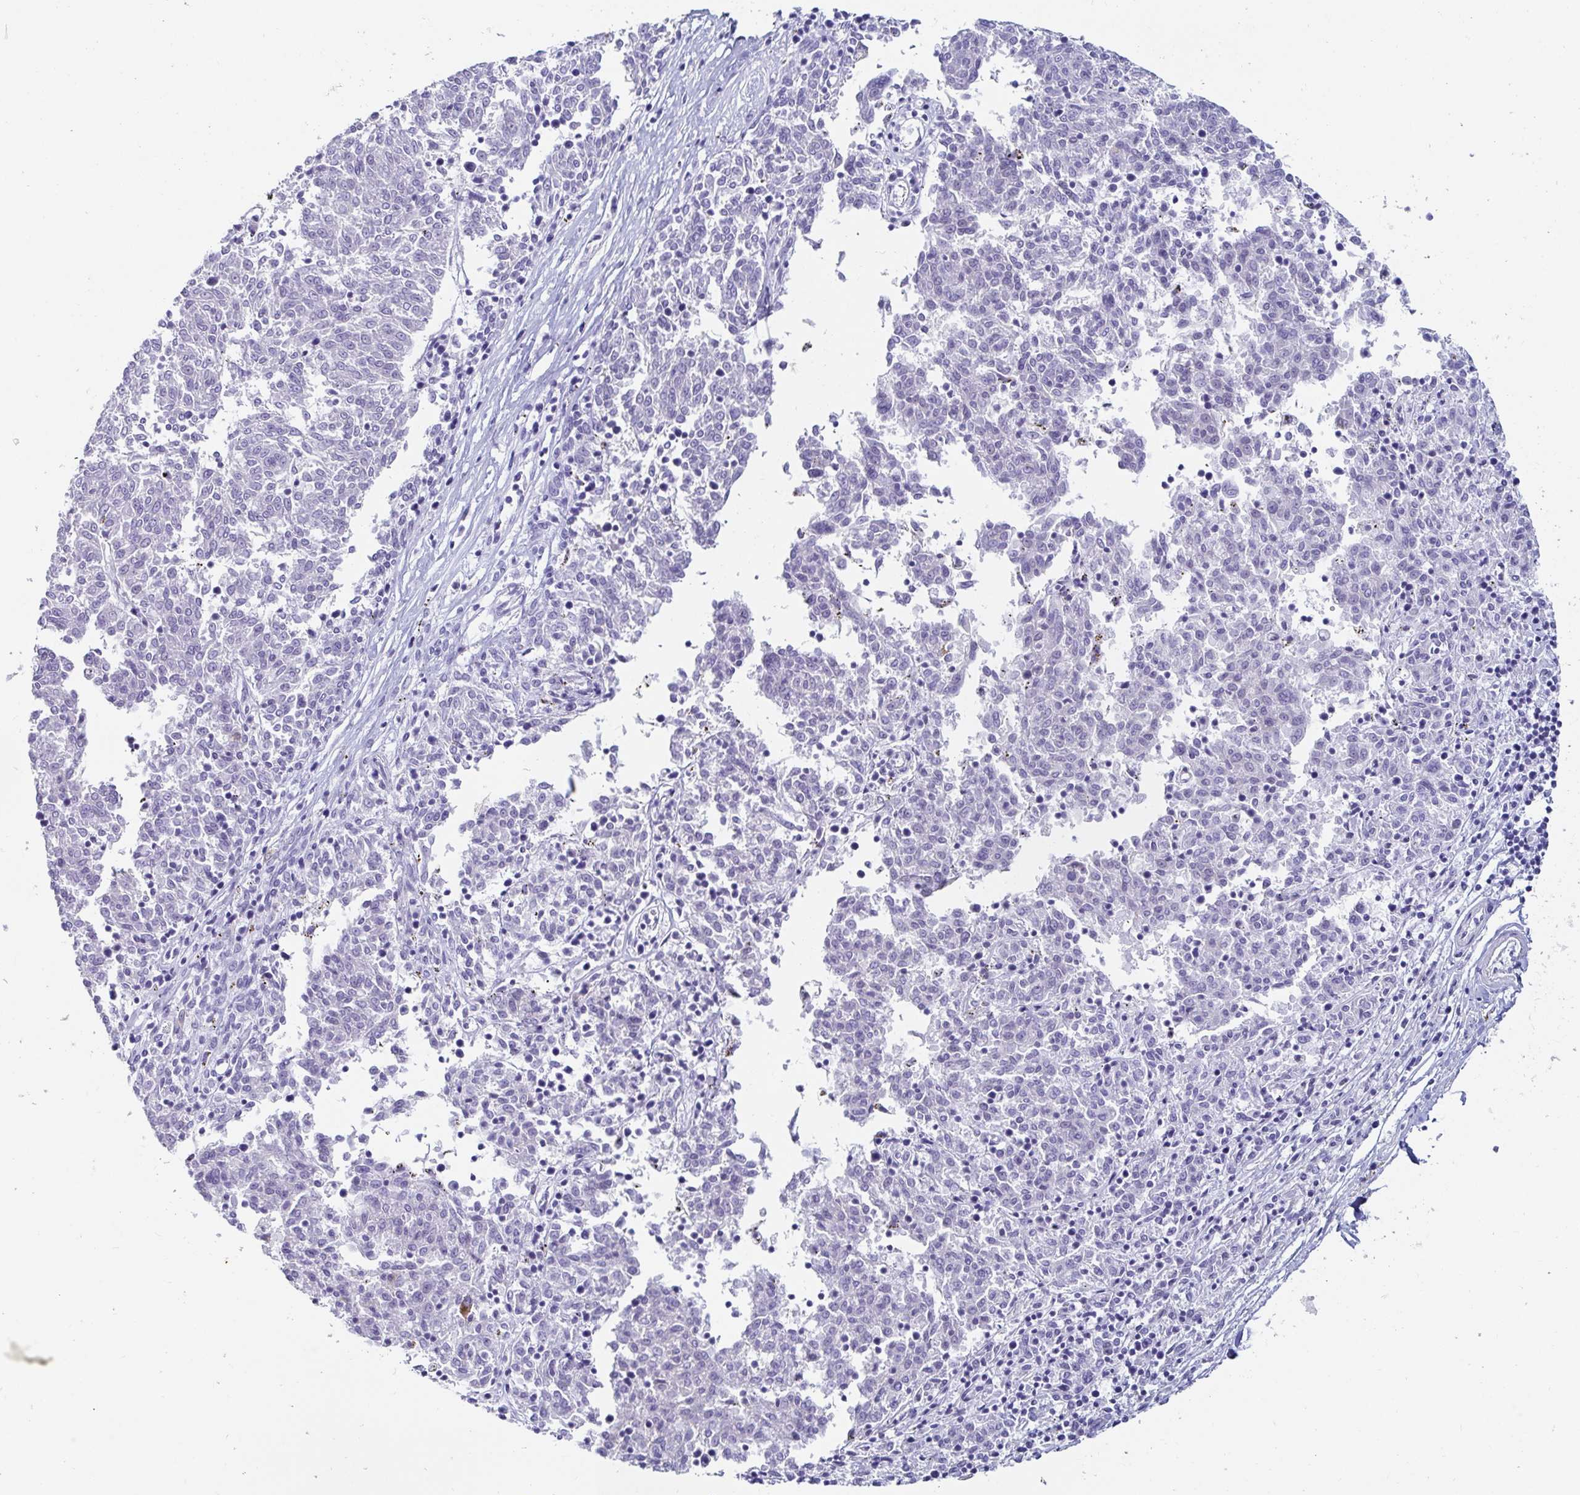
{"staining": {"intensity": "negative", "quantity": "none", "location": "none"}, "tissue": "melanoma", "cell_type": "Tumor cells", "image_type": "cancer", "snomed": [{"axis": "morphology", "description": "Malignant melanoma, NOS"}, {"axis": "topography", "description": "Skin"}], "caption": "A micrograph of melanoma stained for a protein shows no brown staining in tumor cells. Nuclei are stained in blue.", "gene": "OR10K1", "patient": {"sex": "female", "age": 72}}